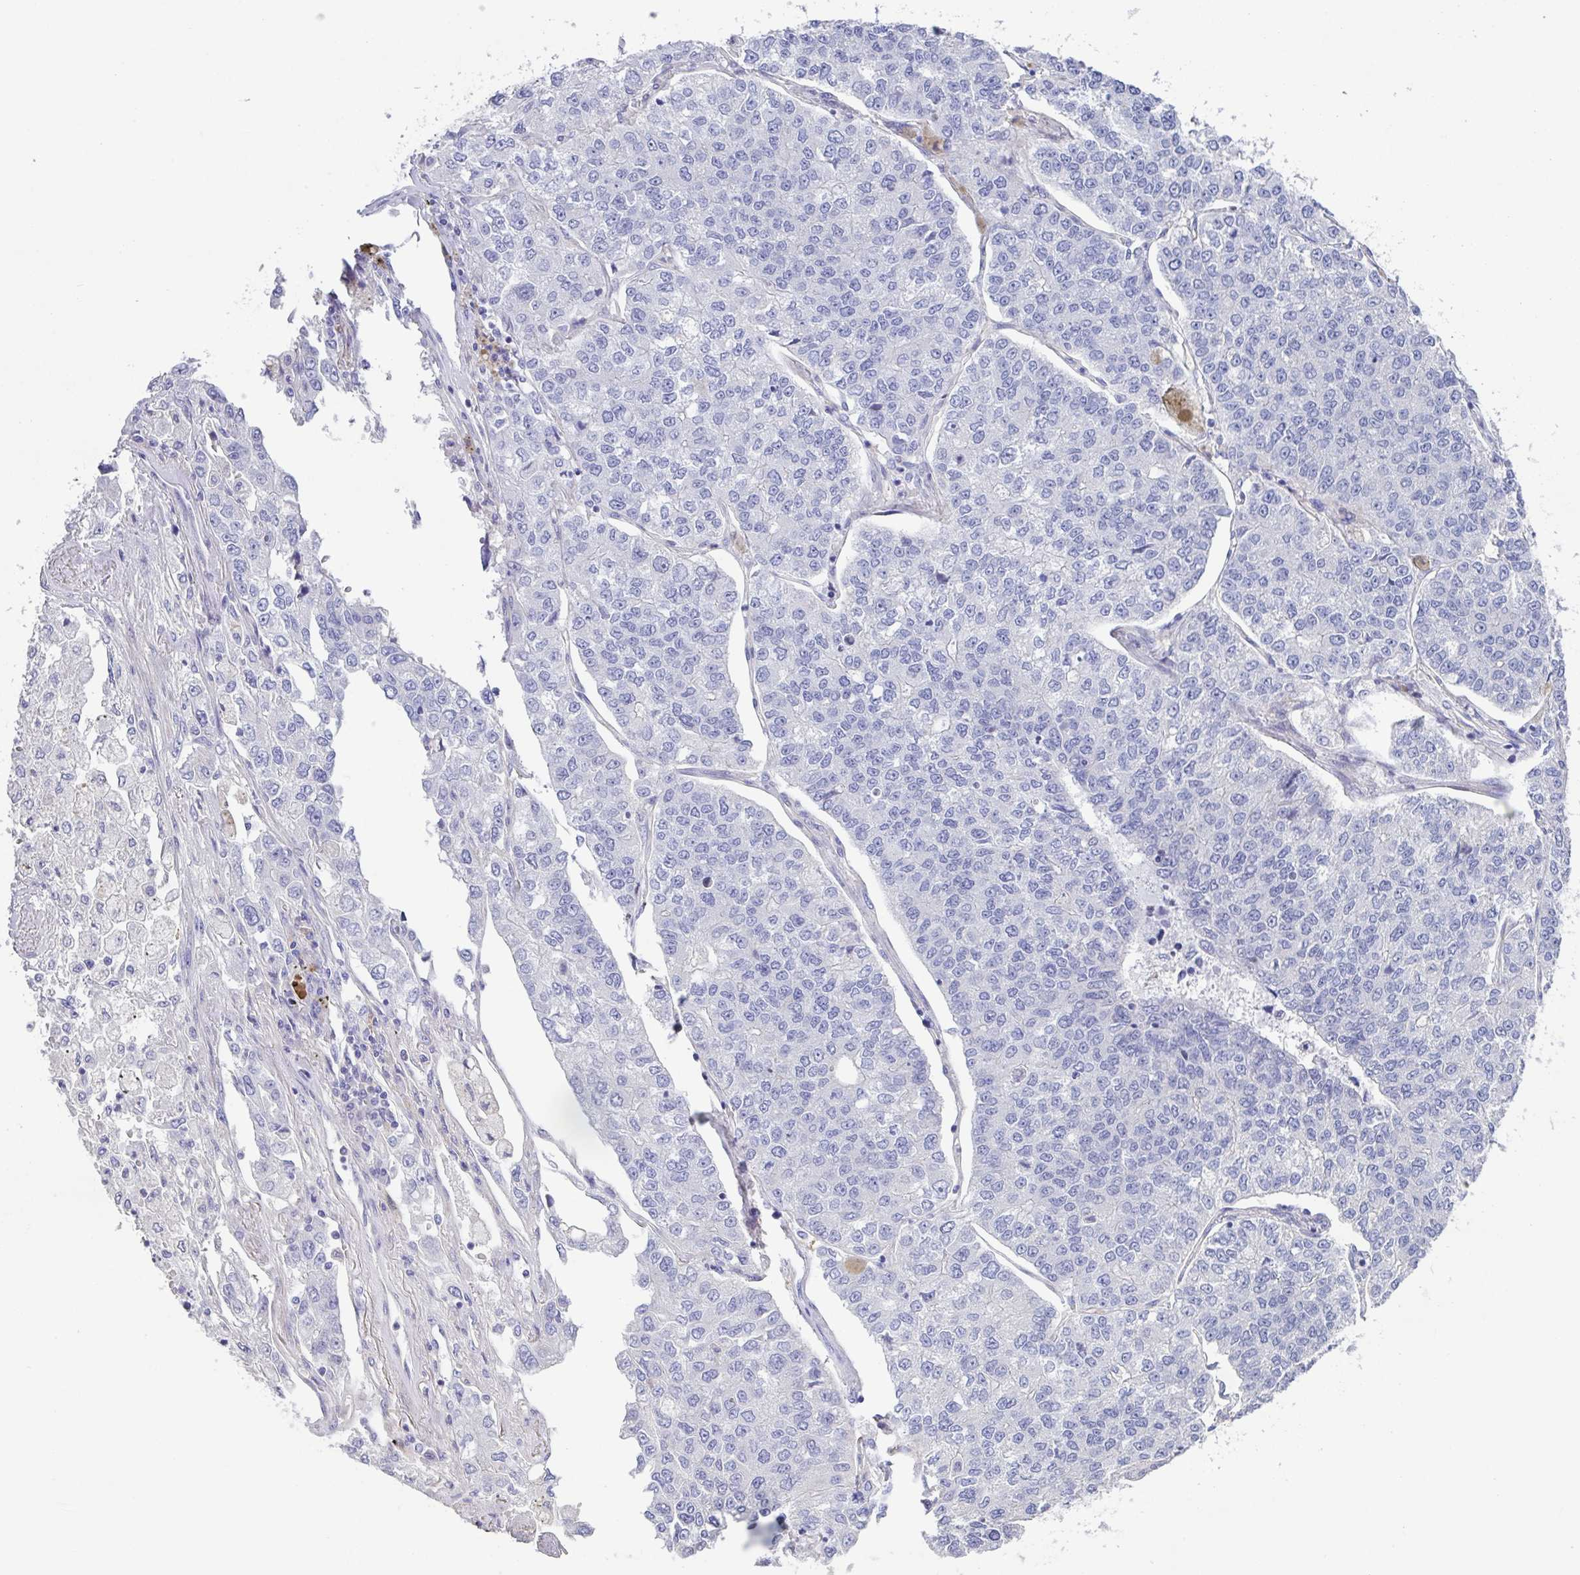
{"staining": {"intensity": "negative", "quantity": "none", "location": "none"}, "tissue": "lung cancer", "cell_type": "Tumor cells", "image_type": "cancer", "snomed": [{"axis": "morphology", "description": "Adenocarcinoma, NOS"}, {"axis": "topography", "description": "Lung"}], "caption": "This is an IHC image of human lung cancer (adenocarcinoma). There is no staining in tumor cells.", "gene": "FBXO47", "patient": {"sex": "male", "age": 49}}